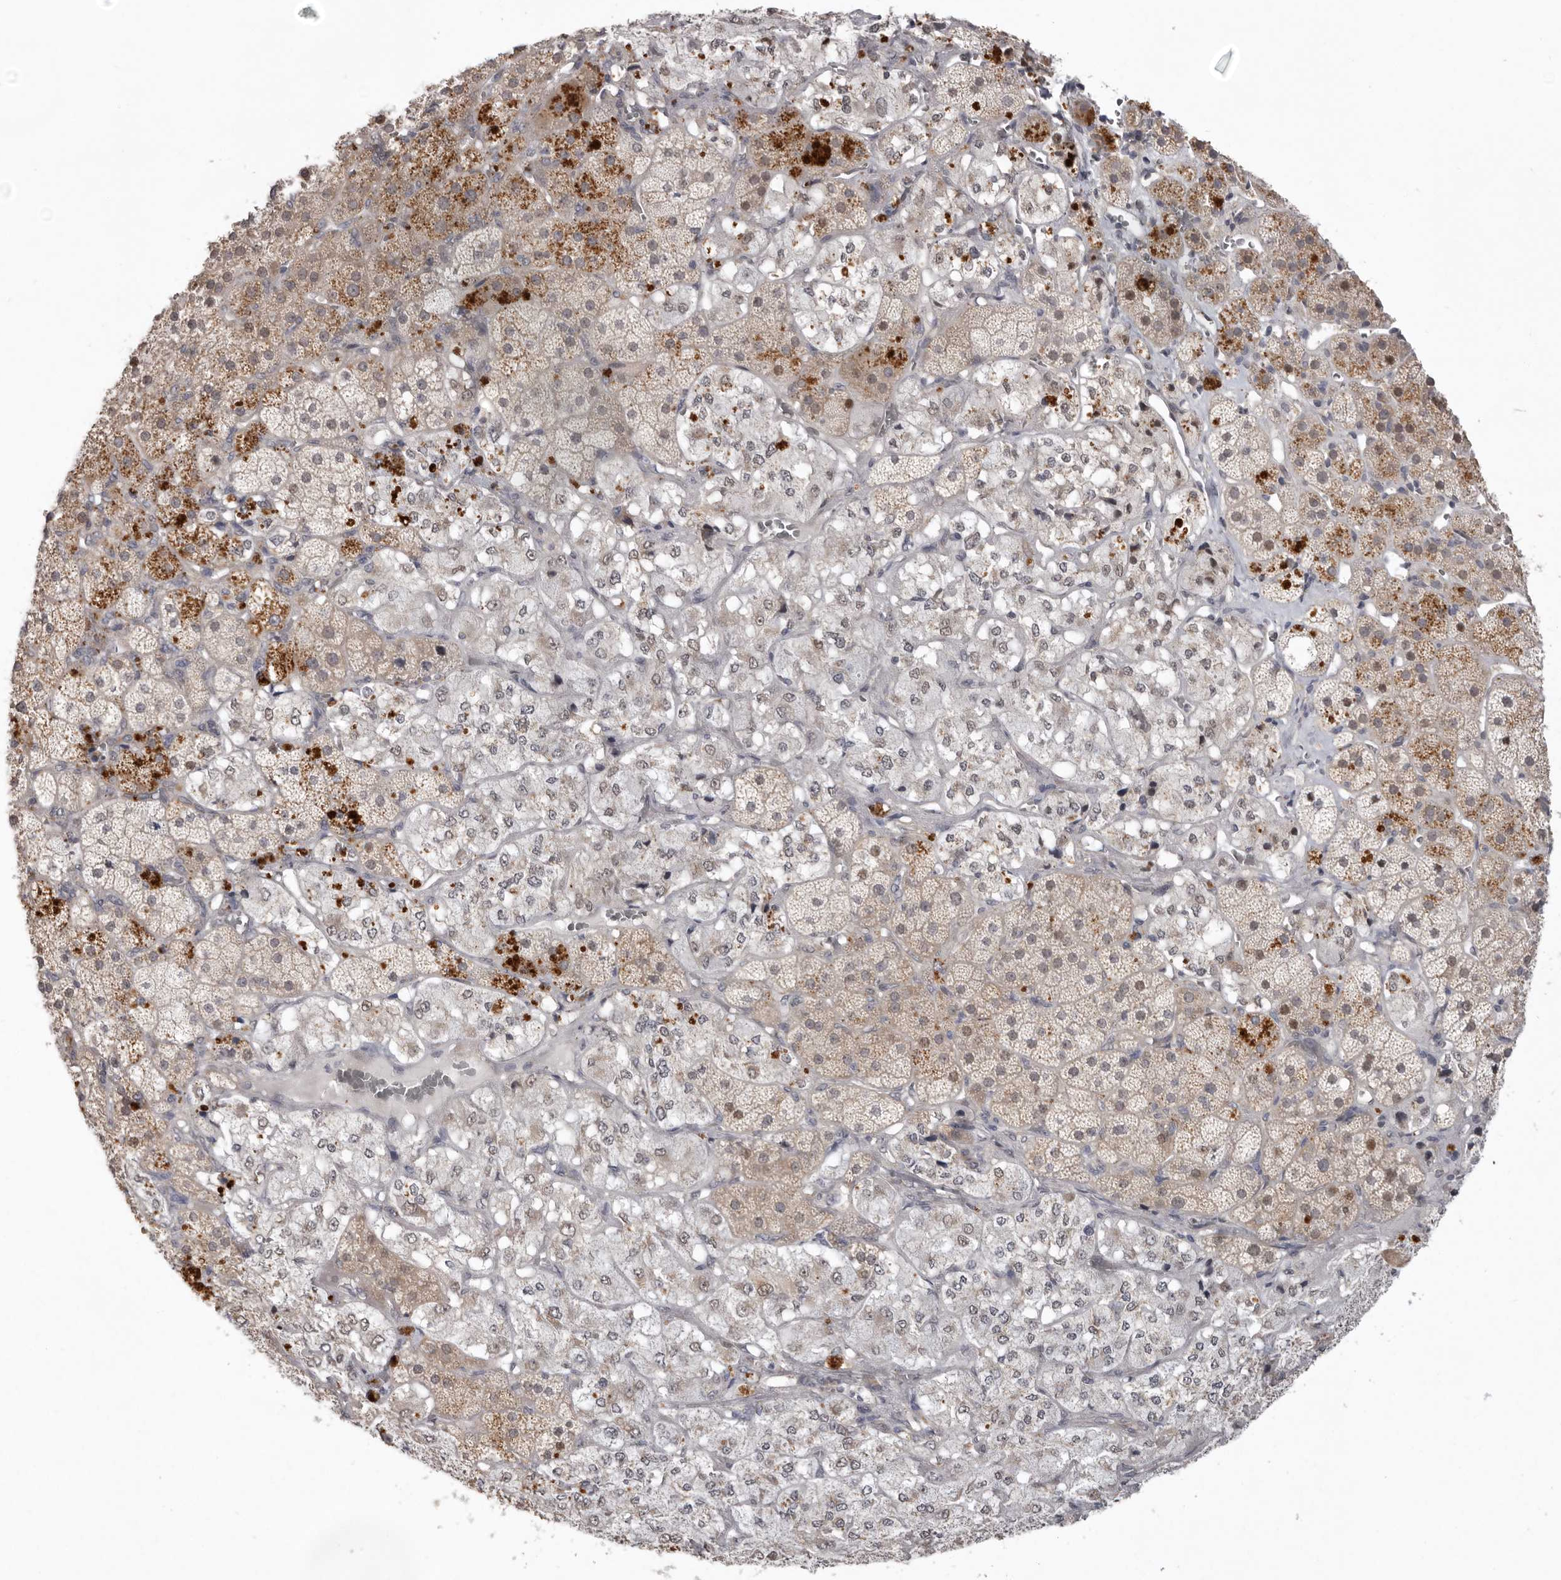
{"staining": {"intensity": "moderate", "quantity": "25%-75%", "location": "cytoplasmic/membranous"}, "tissue": "adrenal gland", "cell_type": "Glandular cells", "image_type": "normal", "snomed": [{"axis": "morphology", "description": "Normal tissue, NOS"}, {"axis": "topography", "description": "Adrenal gland"}], "caption": "Adrenal gland stained with immunohistochemistry shows moderate cytoplasmic/membranous expression in about 25%-75% of glandular cells. (brown staining indicates protein expression, while blue staining denotes nuclei).", "gene": "NSUN4", "patient": {"sex": "male", "age": 57}}